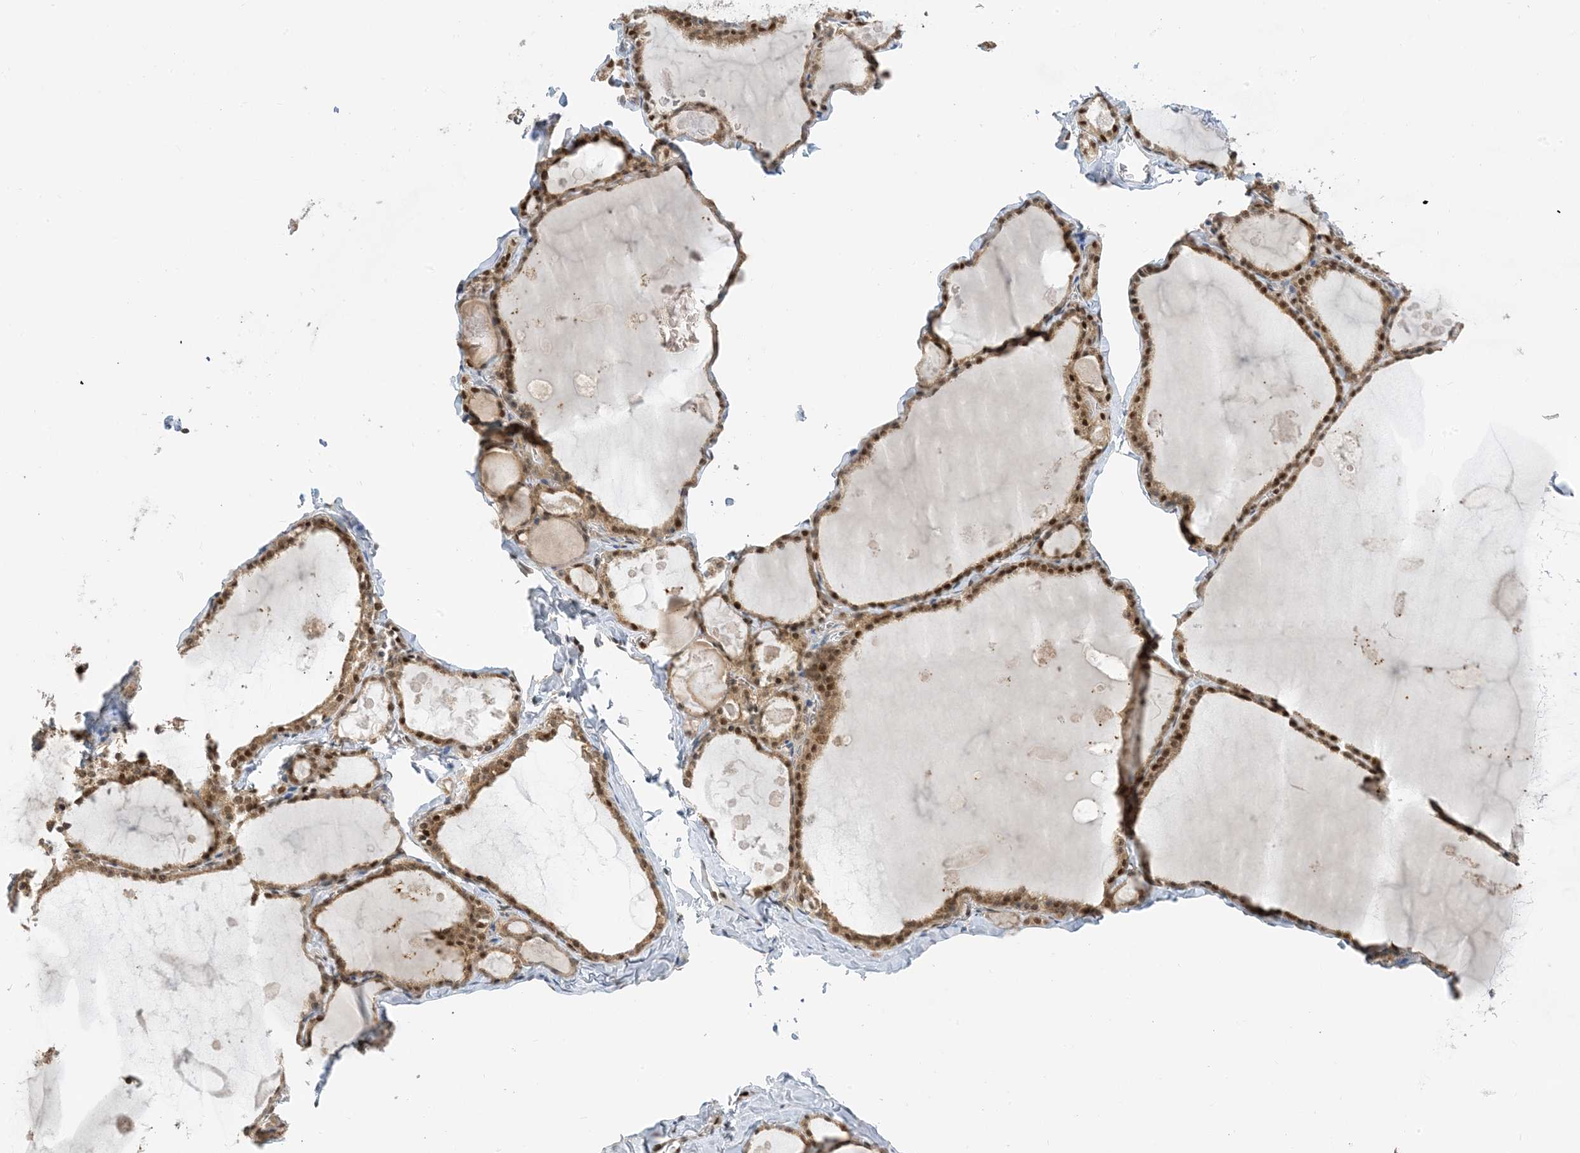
{"staining": {"intensity": "strong", "quantity": ">75%", "location": "cytoplasmic/membranous,nuclear"}, "tissue": "thyroid gland", "cell_type": "Glandular cells", "image_type": "normal", "snomed": [{"axis": "morphology", "description": "Normal tissue, NOS"}, {"axis": "topography", "description": "Thyroid gland"}], "caption": "Thyroid gland stained with immunohistochemistry (IHC) shows strong cytoplasmic/membranous,nuclear staining in about >75% of glandular cells.", "gene": "ZNF740", "patient": {"sex": "male", "age": 56}}